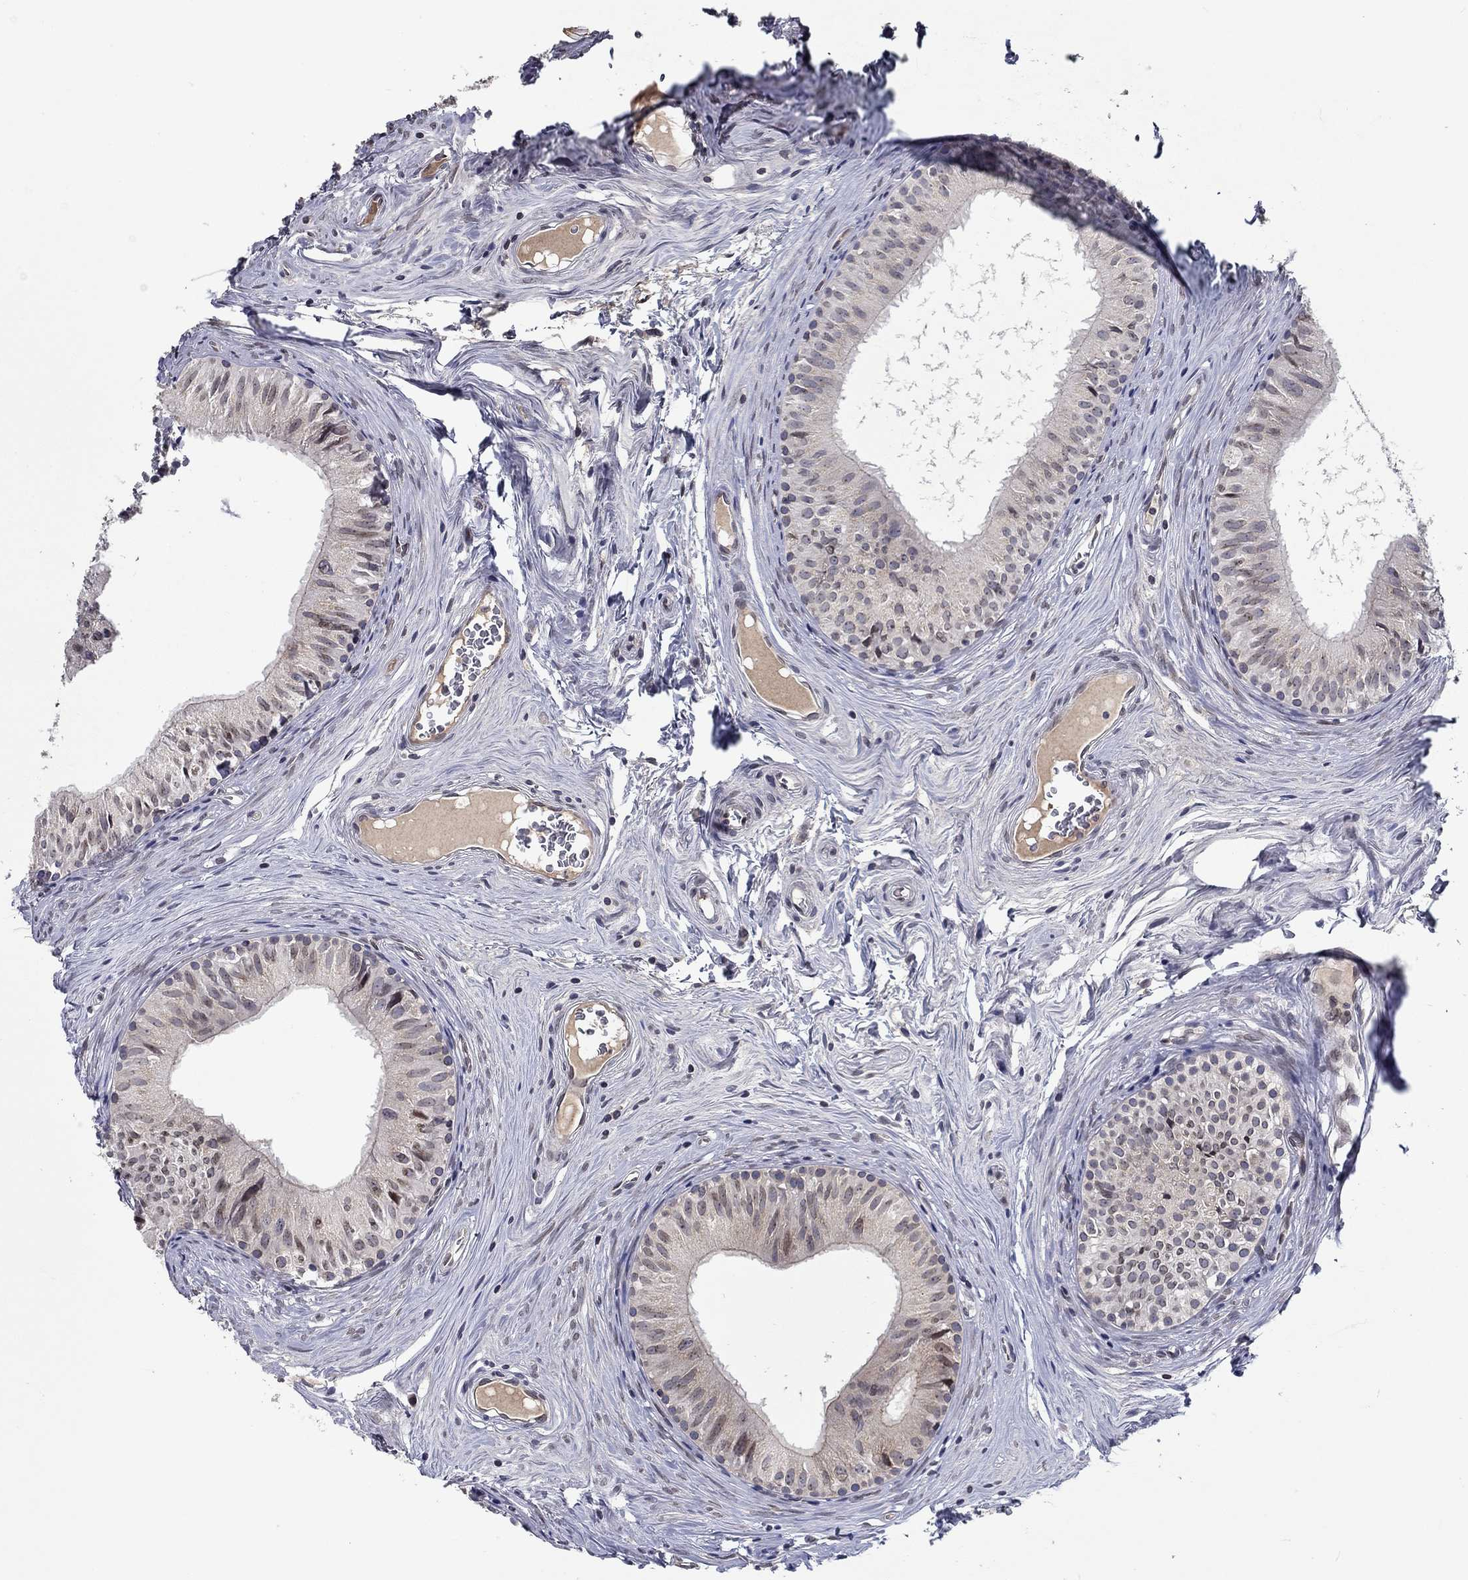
{"staining": {"intensity": "moderate", "quantity": "<25%", "location": "nuclear"}, "tissue": "epididymis", "cell_type": "Glandular cells", "image_type": "normal", "snomed": [{"axis": "morphology", "description": "Normal tissue, NOS"}, {"axis": "topography", "description": "Epididymis"}], "caption": "Immunohistochemistry (IHC) (DAB) staining of normal human epididymis reveals moderate nuclear protein positivity in approximately <25% of glandular cells. (DAB (3,3'-diaminobenzidine) IHC, brown staining for protein, blue staining for nuclei).", "gene": "CETN3", "patient": {"sex": "male", "age": 52}}